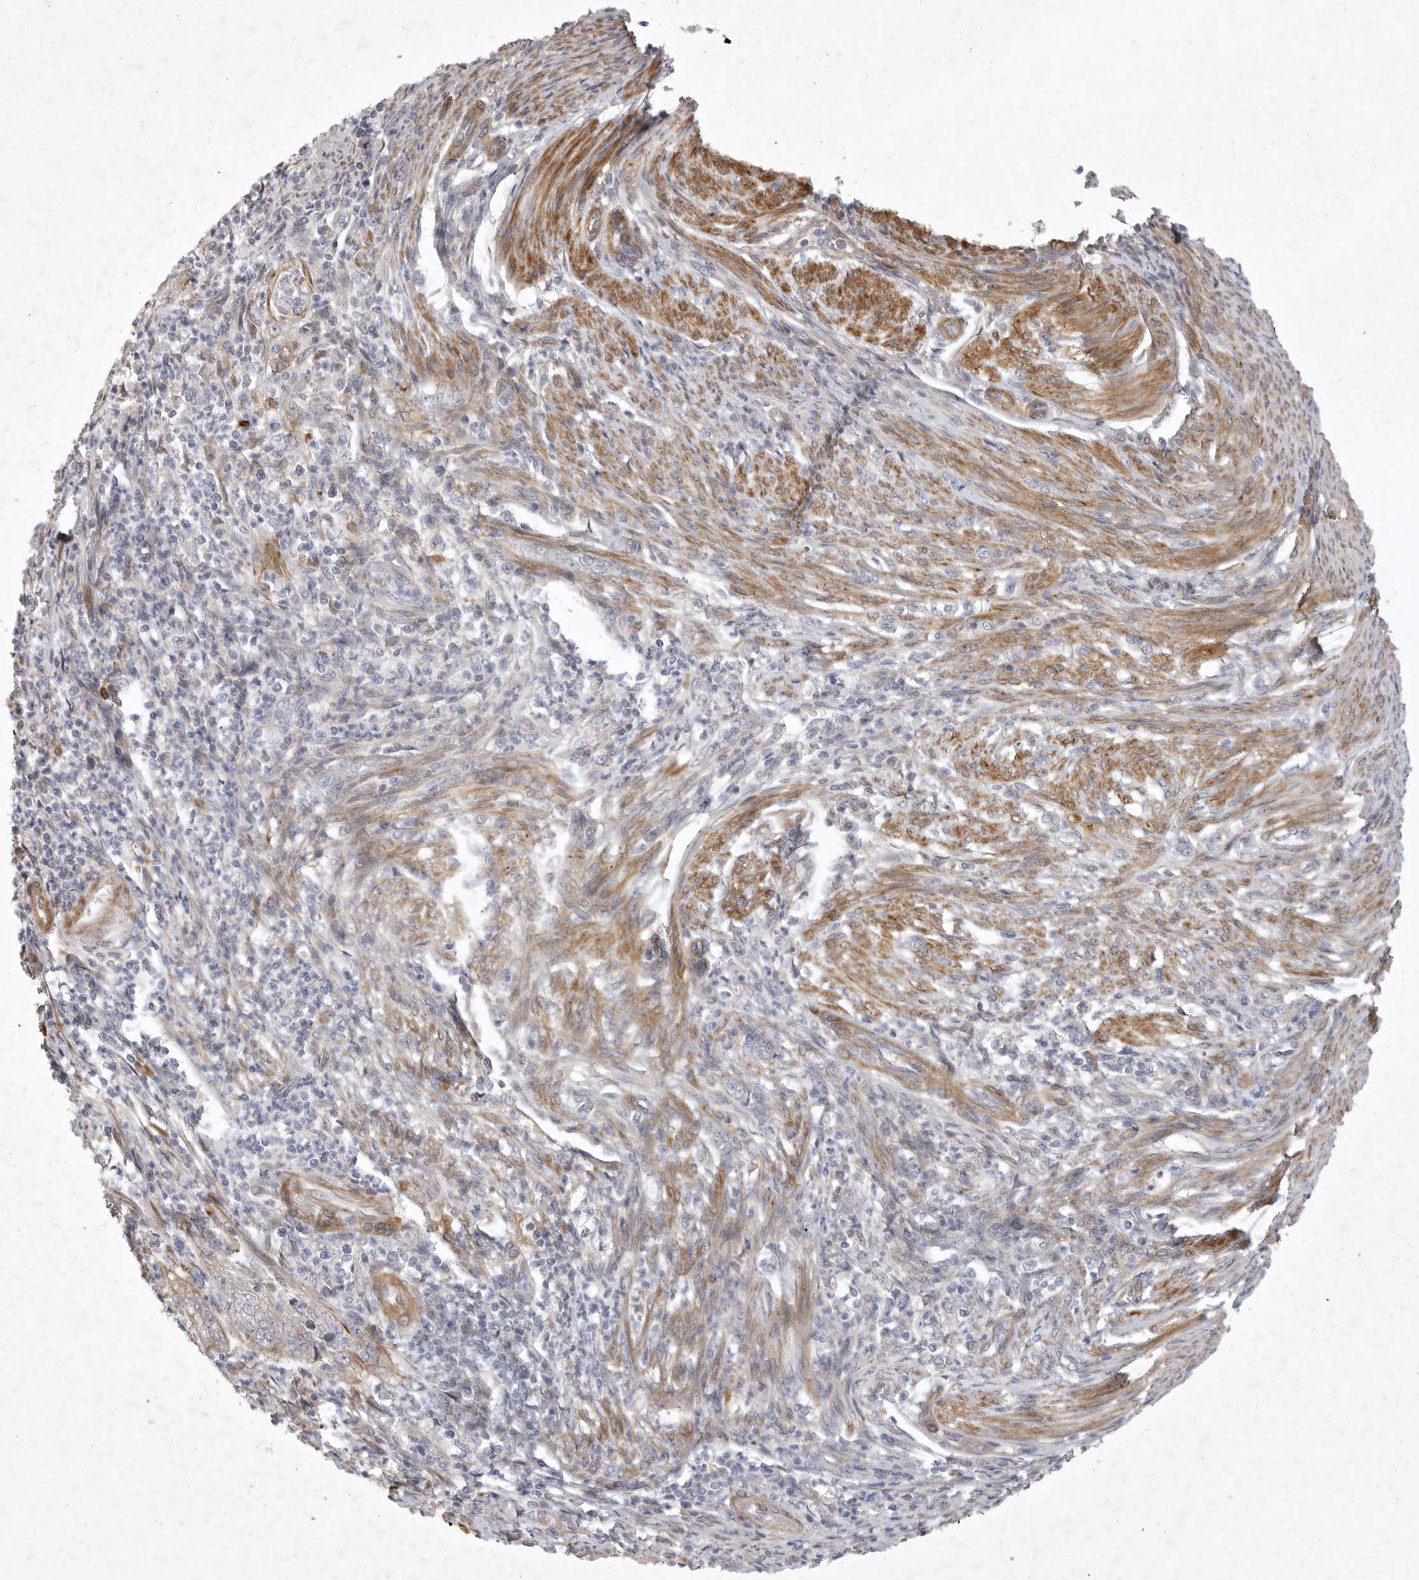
{"staining": {"intensity": "moderate", "quantity": "<25%", "location": "cytoplasmic/membranous"}, "tissue": "endometrial cancer", "cell_type": "Tumor cells", "image_type": "cancer", "snomed": [{"axis": "morphology", "description": "Adenocarcinoma, NOS"}, {"axis": "topography", "description": "Endometrium"}], "caption": "Immunohistochemical staining of human endometrial cancer (adenocarcinoma) shows low levels of moderate cytoplasmic/membranous protein positivity in about <25% of tumor cells. (Stains: DAB in brown, nuclei in blue, Microscopy: brightfield microscopy at high magnification).", "gene": "BZW2", "patient": {"sex": "female", "age": 51}}